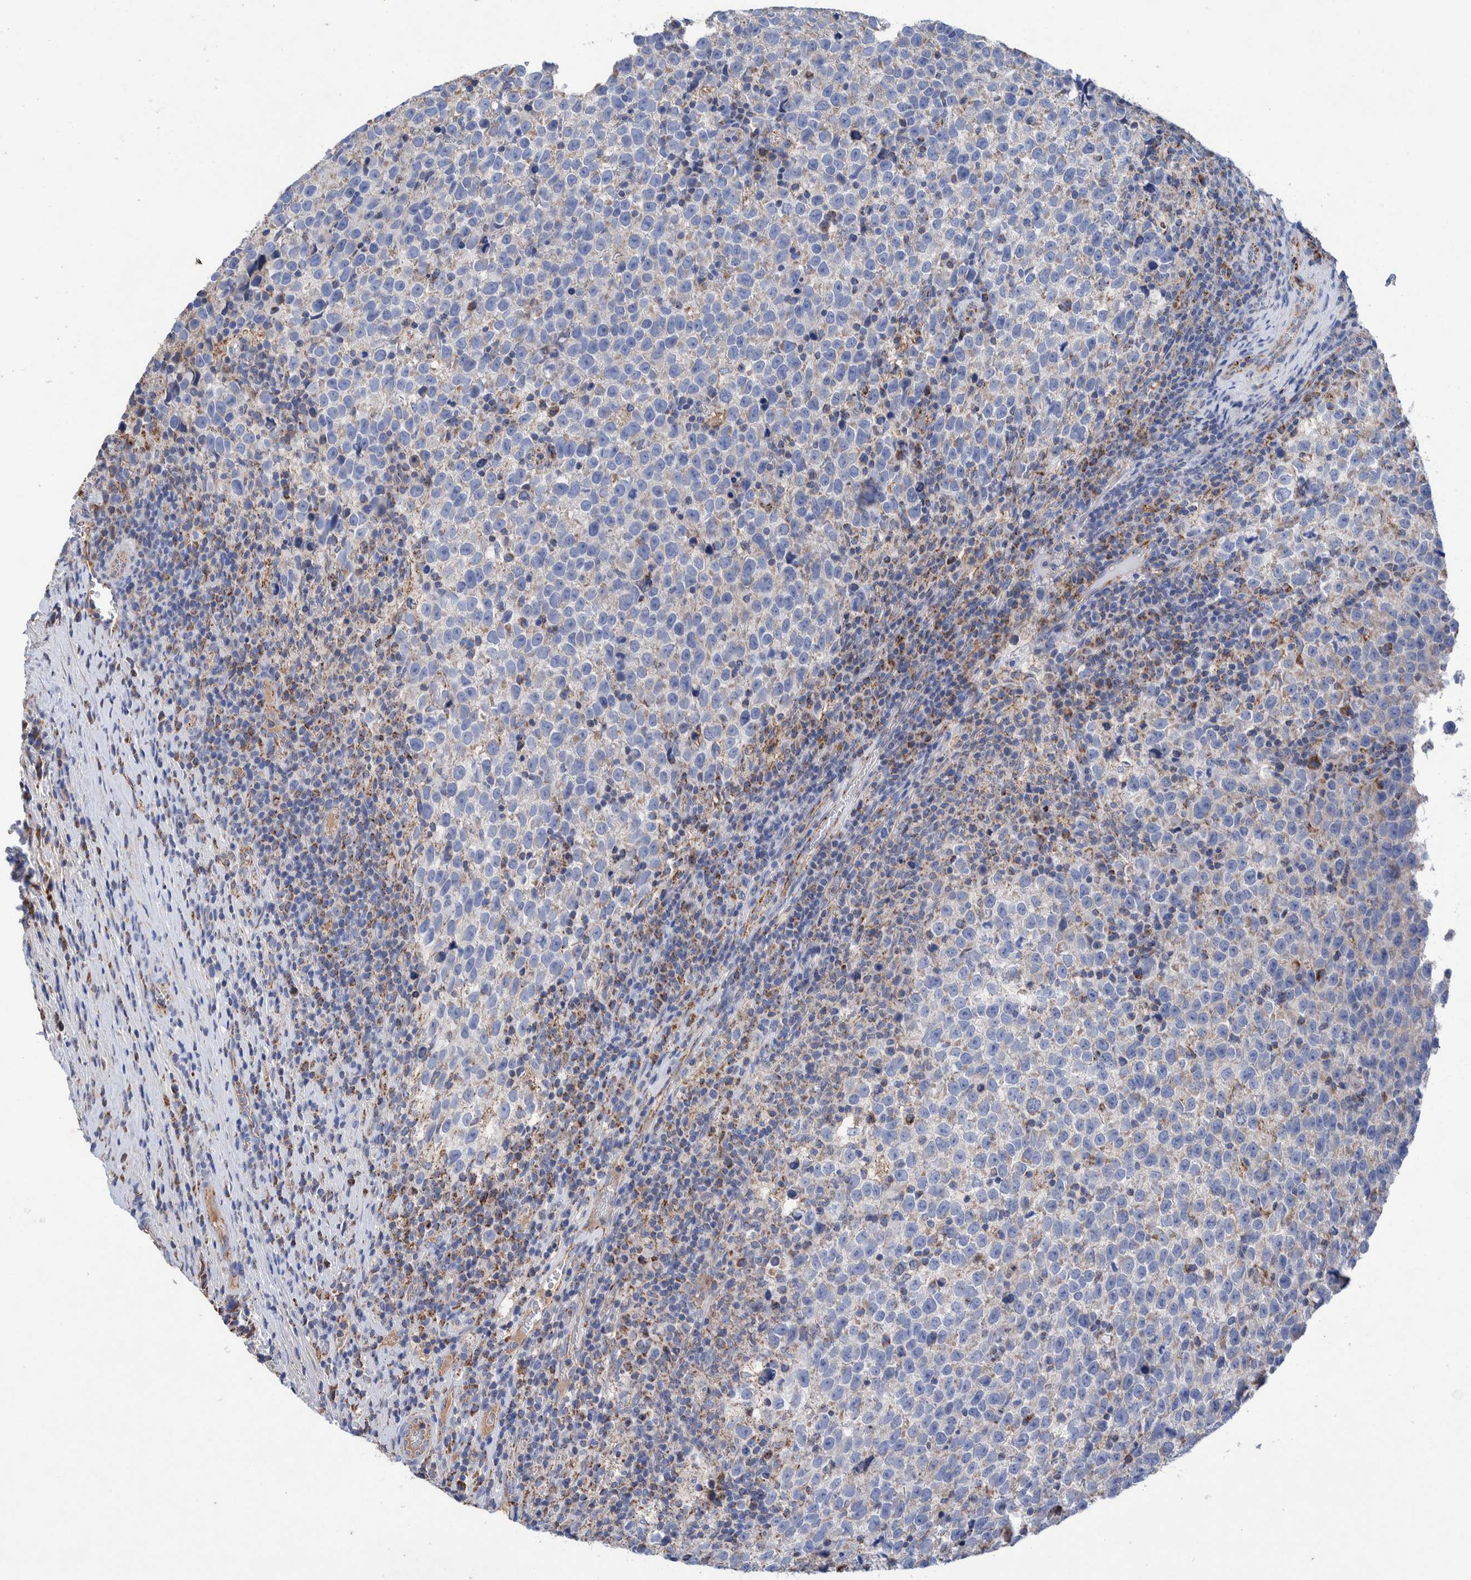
{"staining": {"intensity": "negative", "quantity": "none", "location": "none"}, "tissue": "testis cancer", "cell_type": "Tumor cells", "image_type": "cancer", "snomed": [{"axis": "morphology", "description": "Normal tissue, NOS"}, {"axis": "morphology", "description": "Seminoma, NOS"}, {"axis": "topography", "description": "Testis"}], "caption": "DAB (3,3'-diaminobenzidine) immunohistochemical staining of testis cancer (seminoma) shows no significant staining in tumor cells.", "gene": "DECR1", "patient": {"sex": "male", "age": 43}}